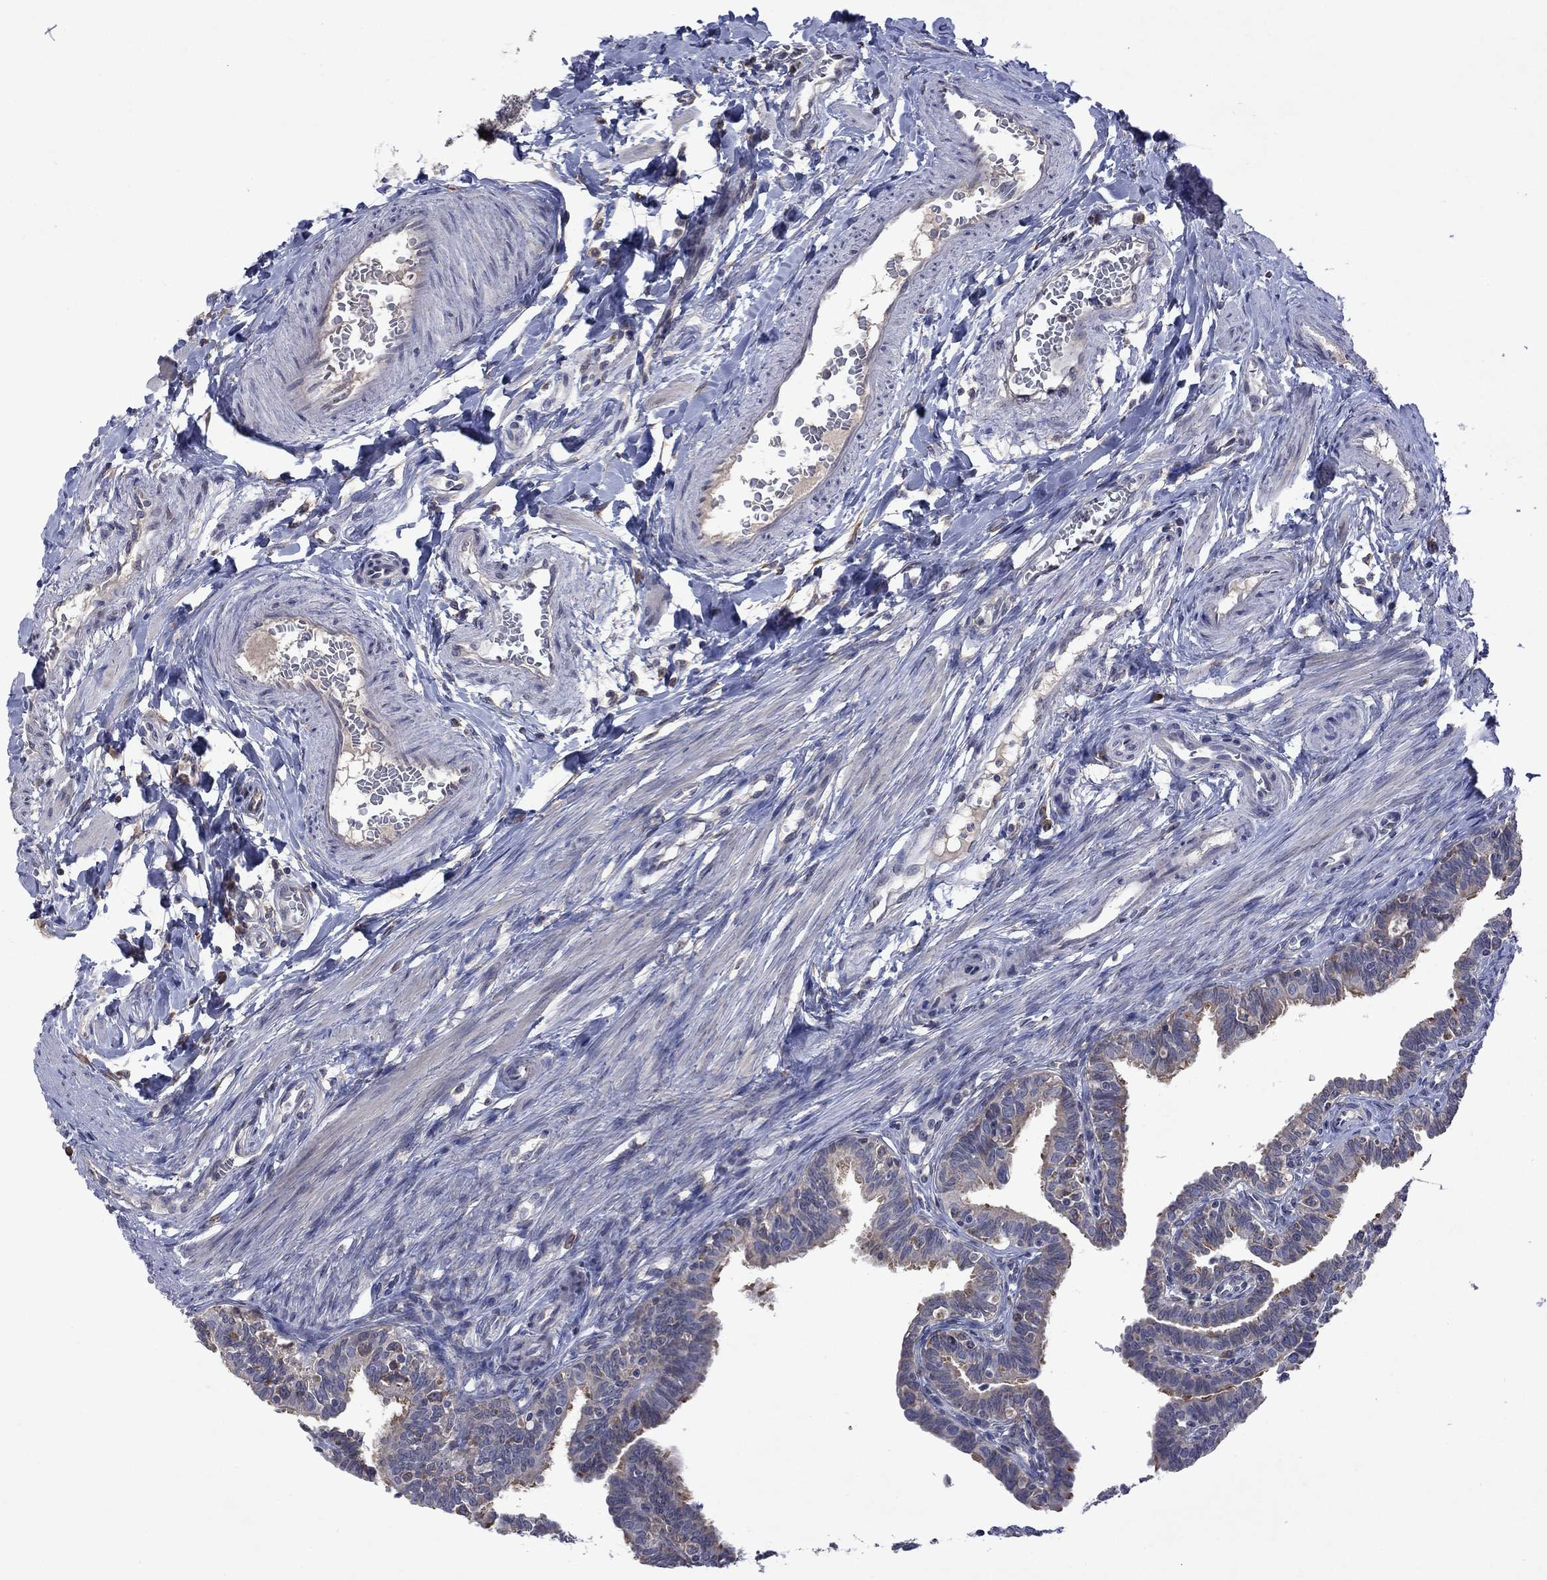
{"staining": {"intensity": "moderate", "quantity": "25%-75%", "location": "cytoplasmic/membranous"}, "tissue": "fallopian tube", "cell_type": "Glandular cells", "image_type": "normal", "snomed": [{"axis": "morphology", "description": "Normal tissue, NOS"}, {"axis": "topography", "description": "Fallopian tube"}], "caption": "High-magnification brightfield microscopy of benign fallopian tube stained with DAB (3,3'-diaminobenzidine) (brown) and counterstained with hematoxylin (blue). glandular cells exhibit moderate cytoplasmic/membranous staining is seen in about25%-75% of cells.", "gene": "TMEM97", "patient": {"sex": "female", "age": 36}}